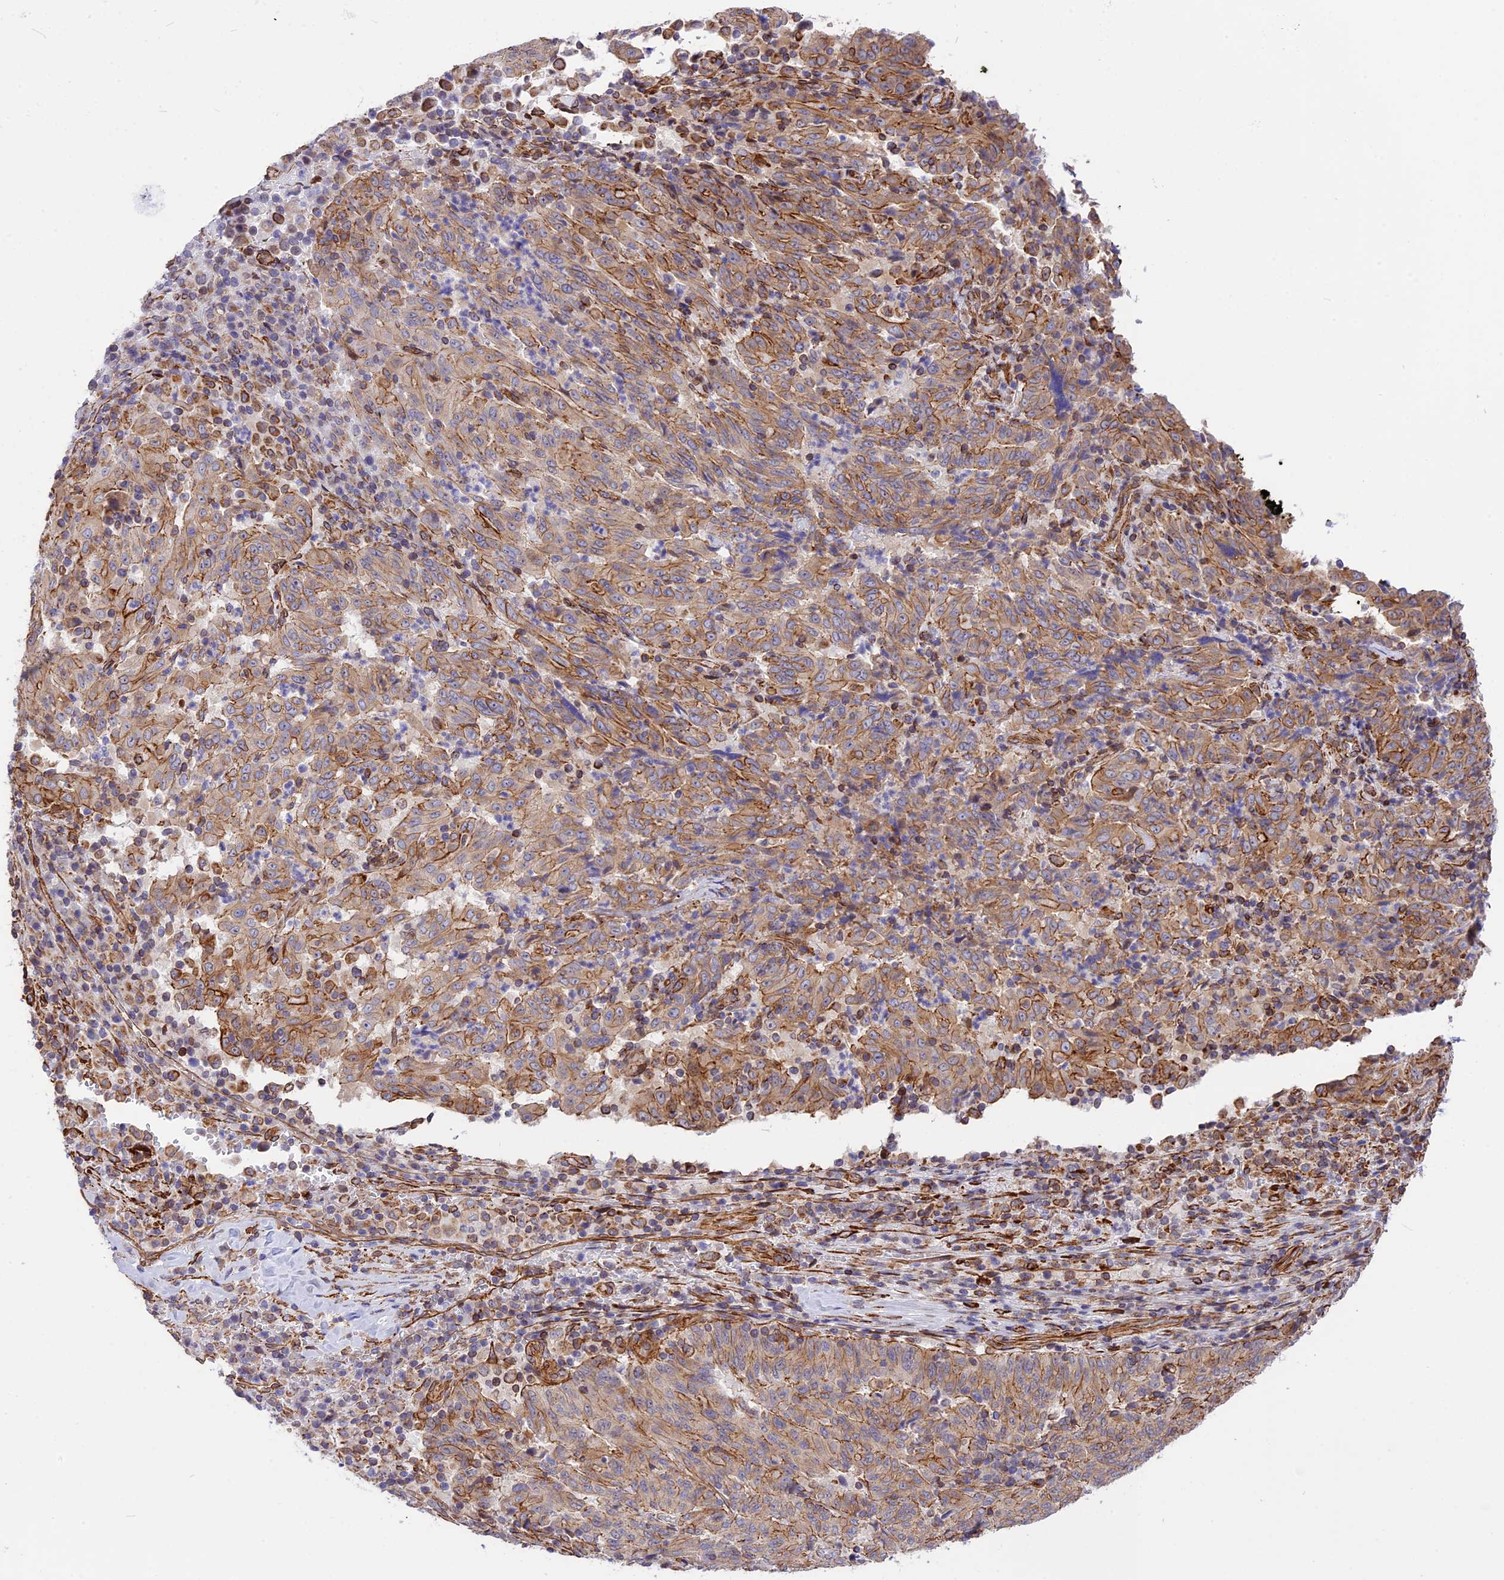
{"staining": {"intensity": "weak", "quantity": "25%-75%", "location": "cytoplasmic/membranous"}, "tissue": "pancreatic cancer", "cell_type": "Tumor cells", "image_type": "cancer", "snomed": [{"axis": "morphology", "description": "Adenocarcinoma, NOS"}, {"axis": "topography", "description": "Pancreas"}], "caption": "Pancreatic cancer tissue reveals weak cytoplasmic/membranous positivity in about 25%-75% of tumor cells, visualized by immunohistochemistry.", "gene": "R3HDM4", "patient": {"sex": "male", "age": 63}}